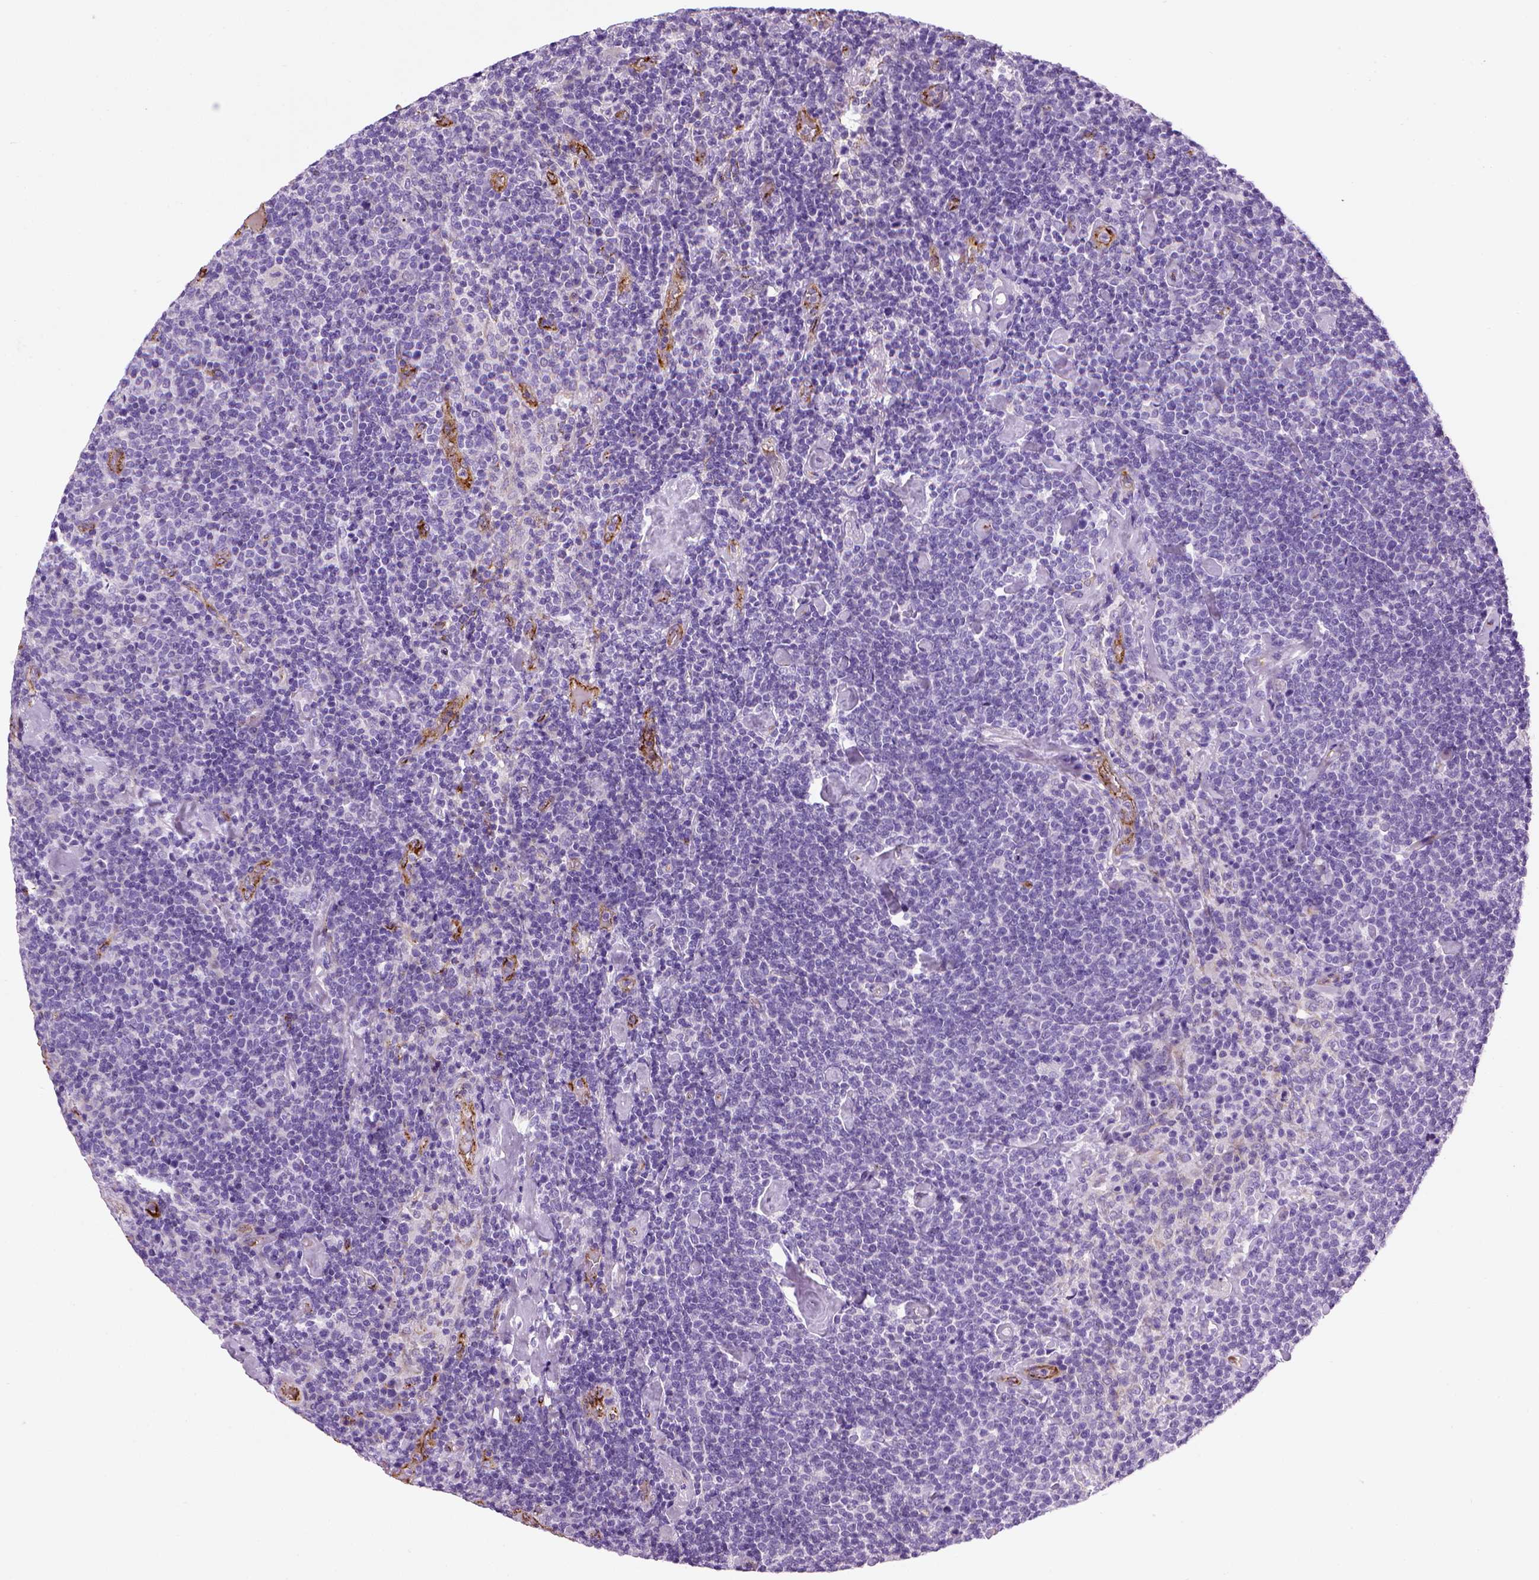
{"staining": {"intensity": "negative", "quantity": "none", "location": "none"}, "tissue": "lymphoma", "cell_type": "Tumor cells", "image_type": "cancer", "snomed": [{"axis": "morphology", "description": "Malignant lymphoma, non-Hodgkin's type, High grade"}, {"axis": "topography", "description": "Lymph node"}], "caption": "Lymphoma stained for a protein using IHC displays no staining tumor cells.", "gene": "VWF", "patient": {"sex": "male", "age": 61}}